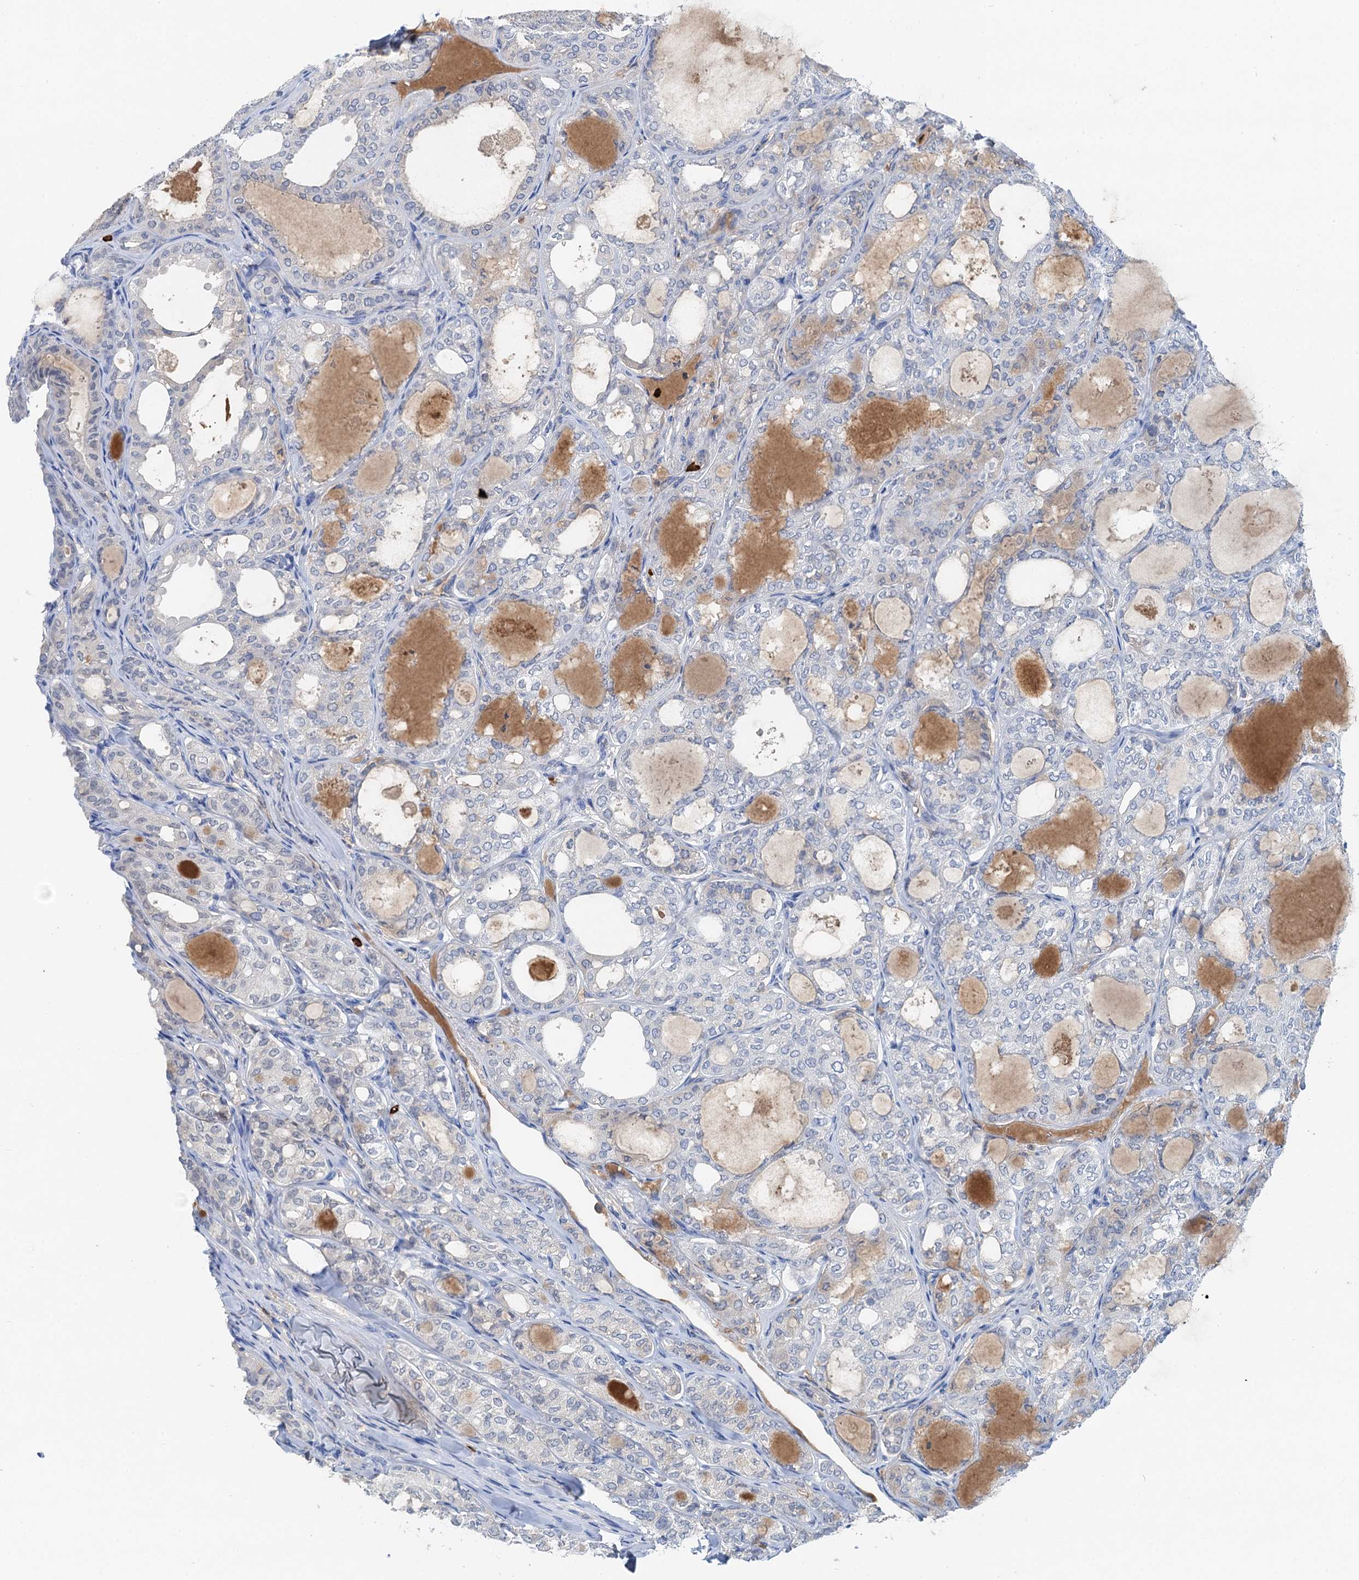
{"staining": {"intensity": "negative", "quantity": "none", "location": "none"}, "tissue": "thyroid cancer", "cell_type": "Tumor cells", "image_type": "cancer", "snomed": [{"axis": "morphology", "description": "Follicular adenoma carcinoma, NOS"}, {"axis": "topography", "description": "Thyroid gland"}], "caption": "Tumor cells are negative for brown protein staining in thyroid cancer (follicular adenoma carcinoma).", "gene": "OTOA", "patient": {"sex": "male", "age": 75}}